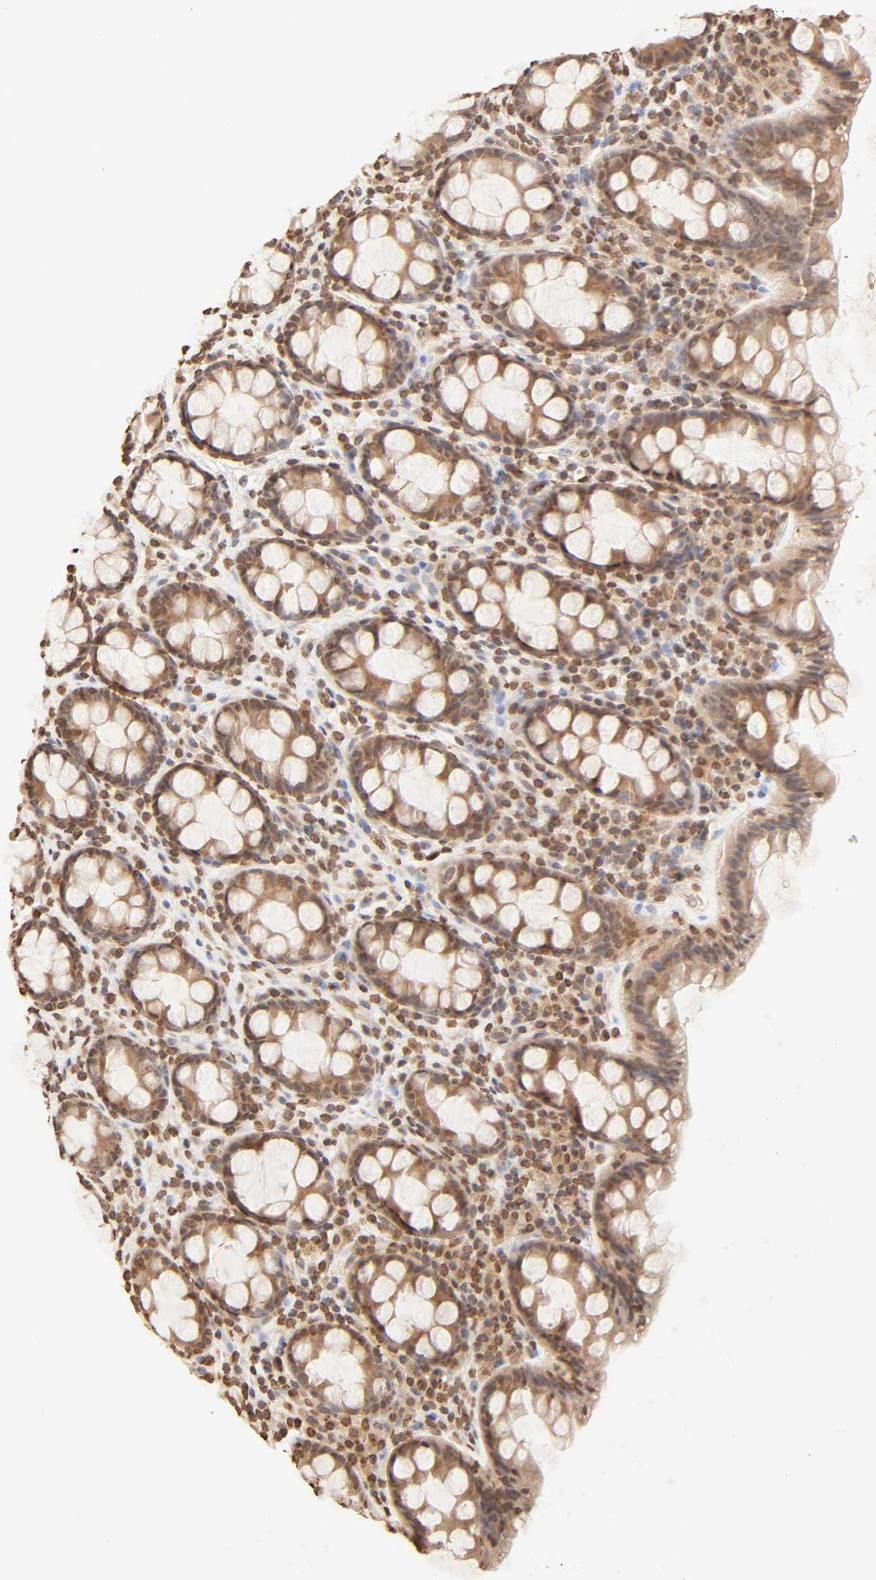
{"staining": {"intensity": "strong", "quantity": ">75%", "location": "cytoplasmic/membranous,nuclear"}, "tissue": "rectum", "cell_type": "Glandular cells", "image_type": "normal", "snomed": [{"axis": "morphology", "description": "Normal tissue, NOS"}, {"axis": "topography", "description": "Rectum"}], "caption": "There is high levels of strong cytoplasmic/membranous,nuclear expression in glandular cells of unremarkable rectum, as demonstrated by immunohistochemical staining (brown color).", "gene": "TBL1X", "patient": {"sex": "male", "age": 92}}